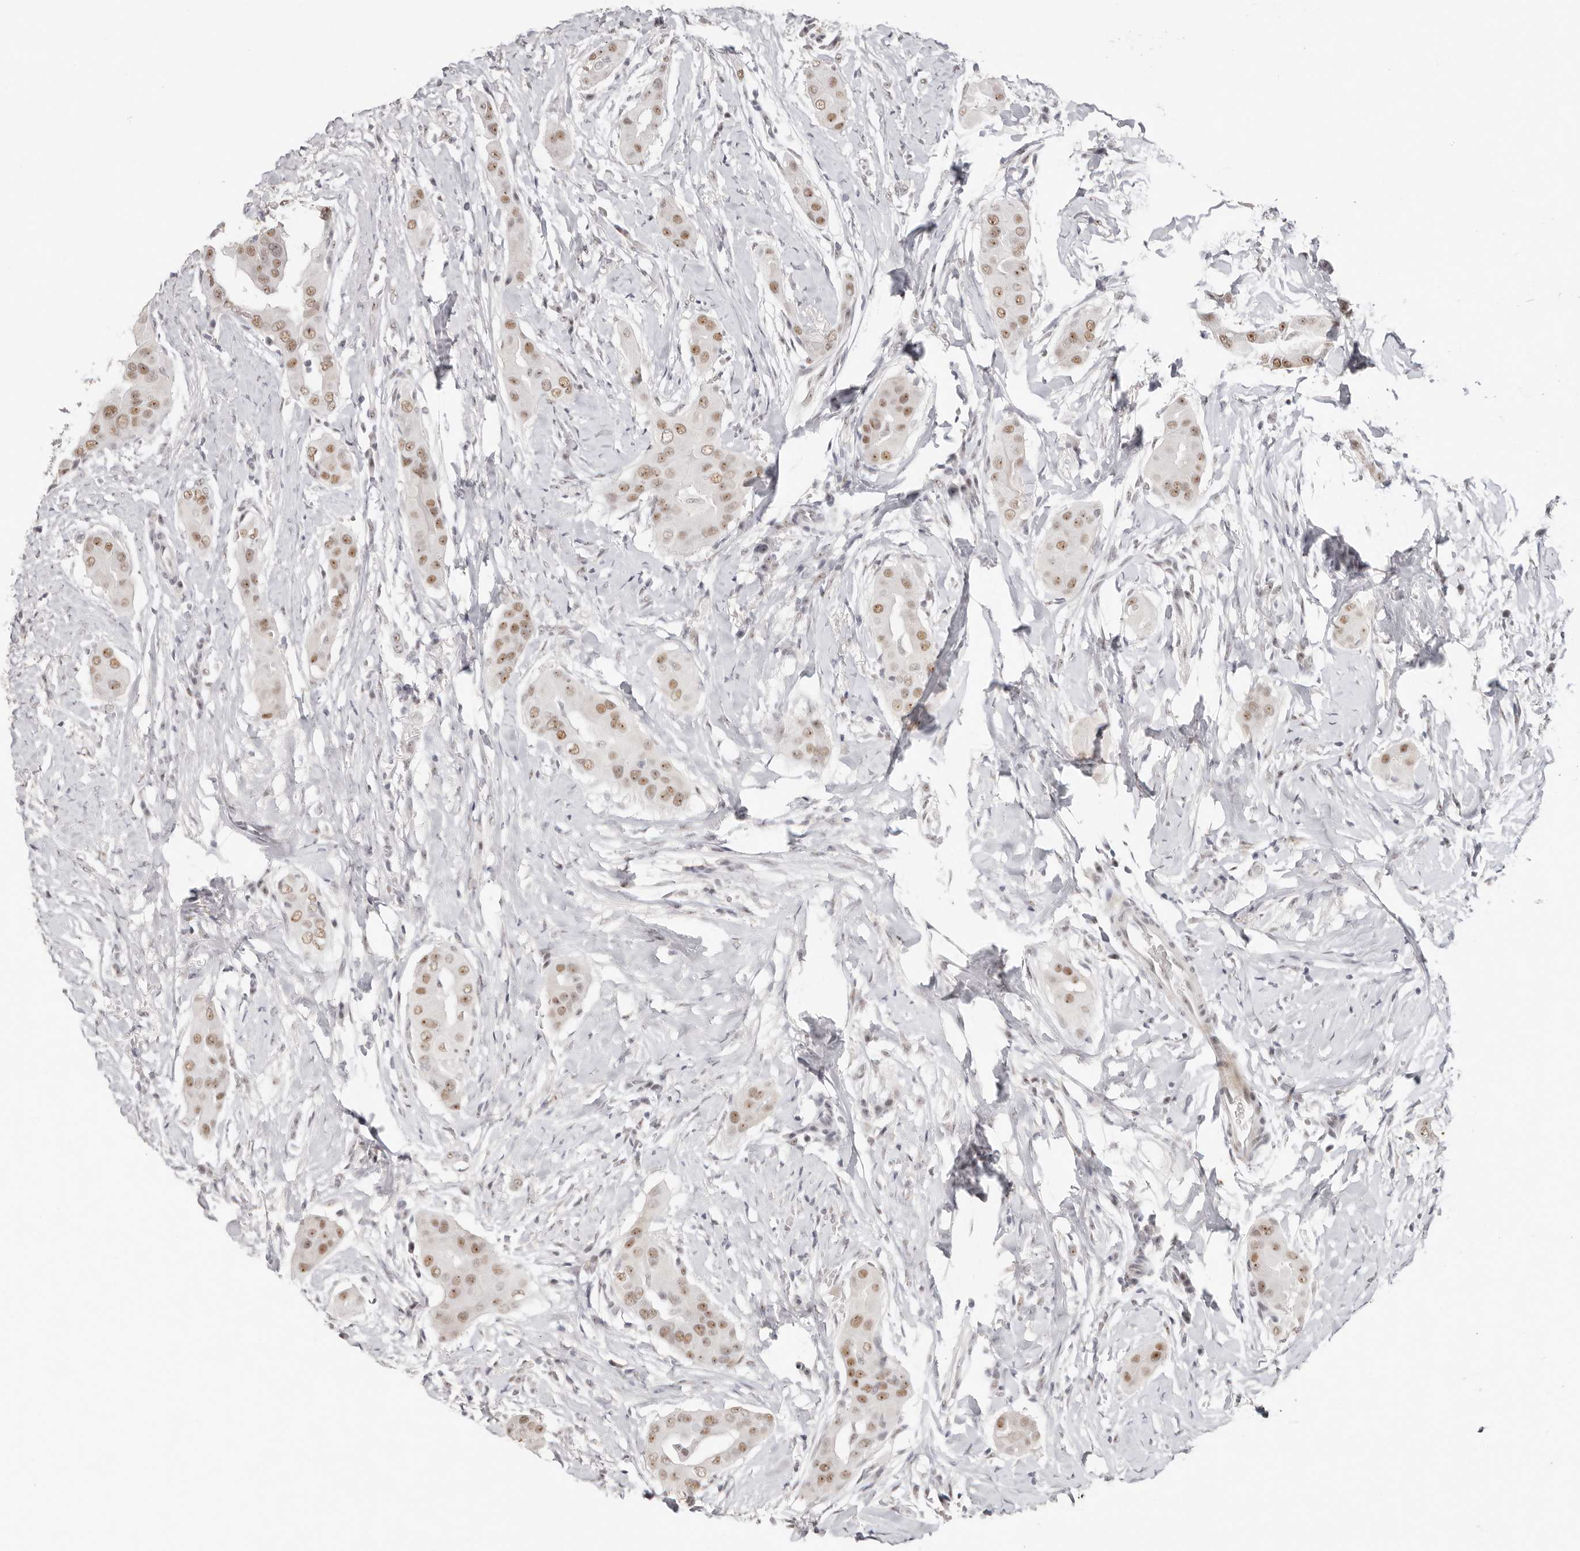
{"staining": {"intensity": "moderate", "quantity": ">75%", "location": "nuclear"}, "tissue": "thyroid cancer", "cell_type": "Tumor cells", "image_type": "cancer", "snomed": [{"axis": "morphology", "description": "Papillary adenocarcinoma, NOS"}, {"axis": "topography", "description": "Thyroid gland"}], "caption": "An IHC histopathology image of tumor tissue is shown. Protein staining in brown highlights moderate nuclear positivity in papillary adenocarcinoma (thyroid) within tumor cells.", "gene": "LARP7", "patient": {"sex": "male", "age": 33}}